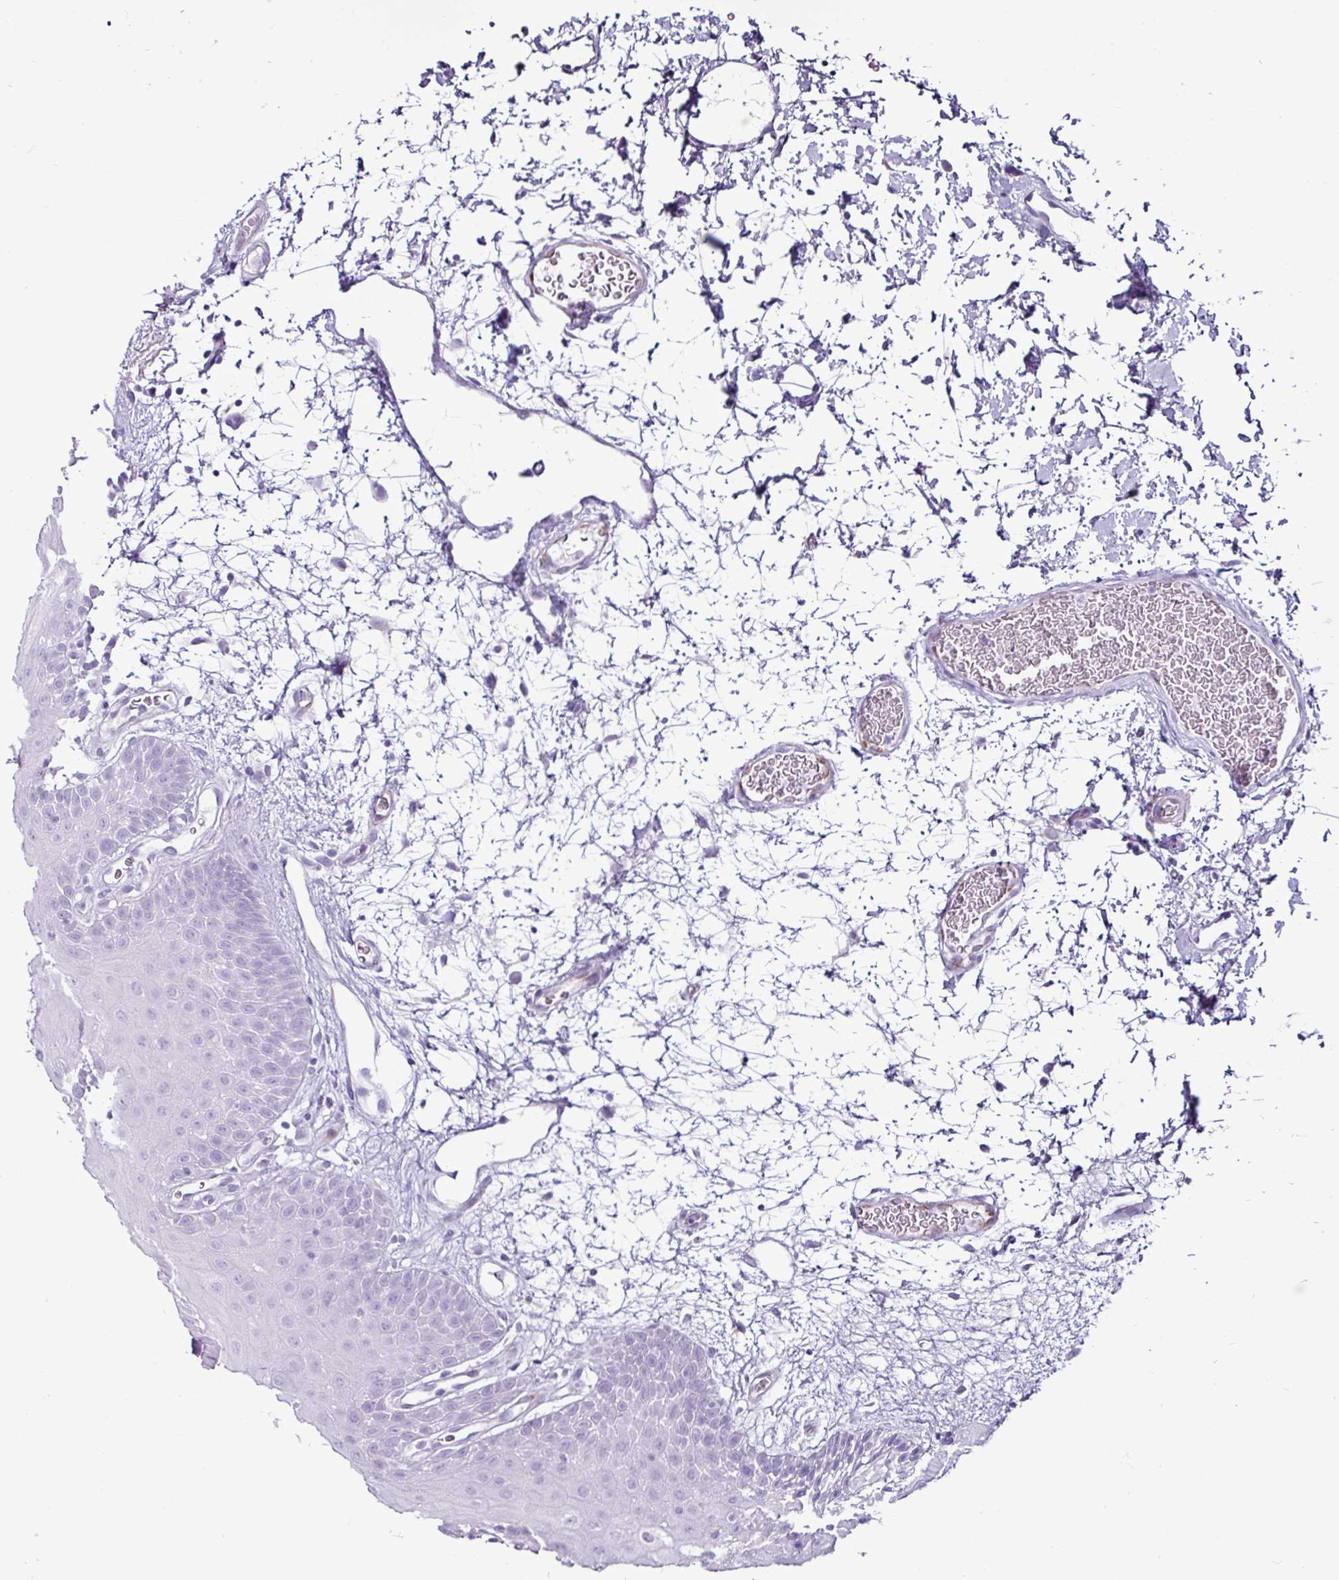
{"staining": {"intensity": "negative", "quantity": "none", "location": "none"}, "tissue": "oral mucosa", "cell_type": "Squamous epithelial cells", "image_type": "normal", "snomed": [{"axis": "morphology", "description": "Normal tissue, NOS"}, {"axis": "morphology", "description": "Squamous cell carcinoma, NOS"}, {"axis": "topography", "description": "Oral tissue"}, {"axis": "topography", "description": "Tounge, NOS"}, {"axis": "topography", "description": "Head-Neck"}], "caption": "Immunohistochemistry (IHC) of unremarkable oral mucosa demonstrates no expression in squamous epithelial cells.", "gene": "LILRB4", "patient": {"sex": "male", "age": 76}}